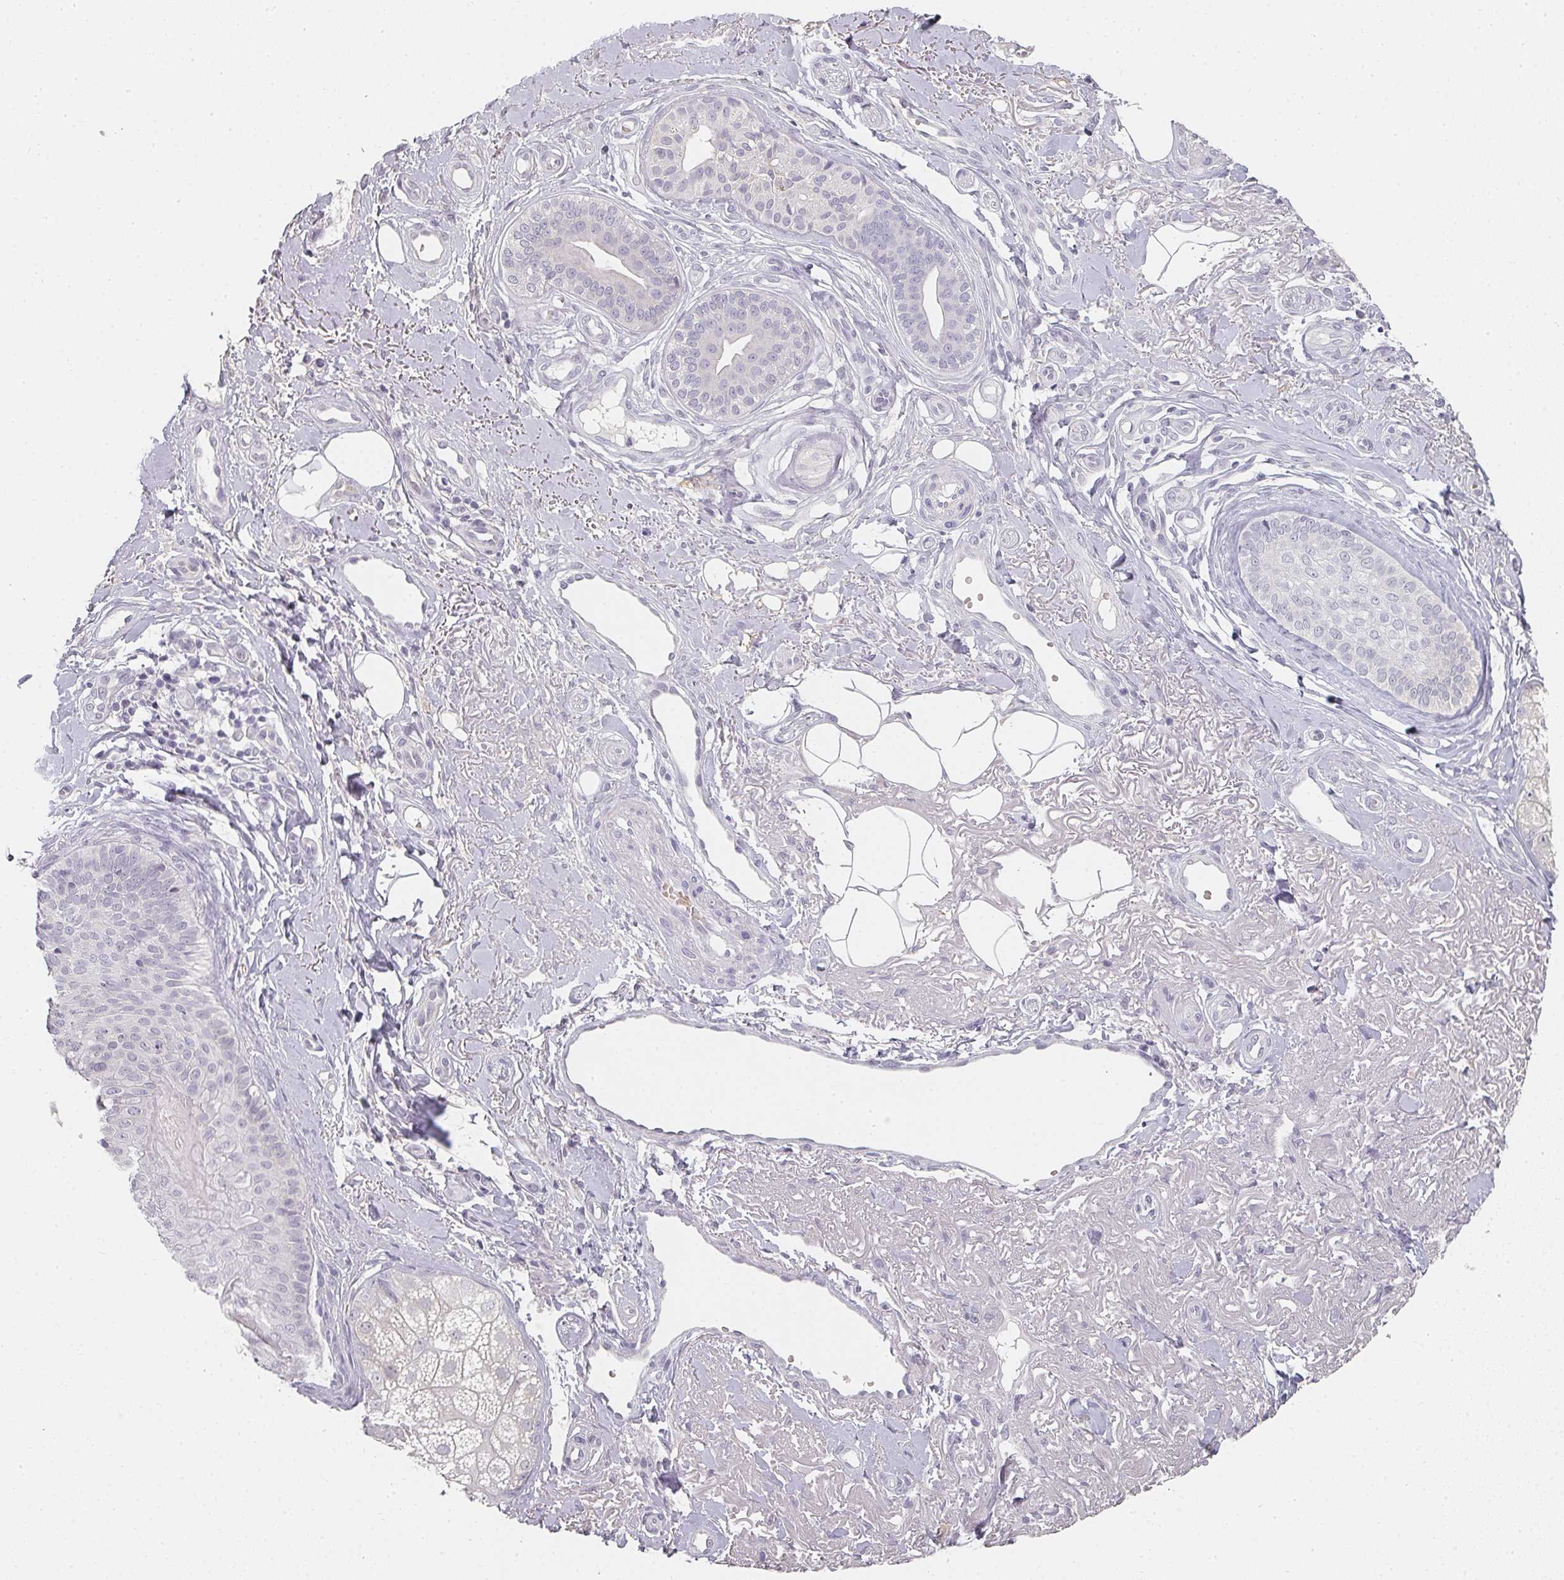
{"staining": {"intensity": "negative", "quantity": "none", "location": "none"}, "tissue": "skin cancer", "cell_type": "Tumor cells", "image_type": "cancer", "snomed": [{"axis": "morphology", "description": "Squamous cell carcinoma, NOS"}, {"axis": "topography", "description": "Skin"}], "caption": "The immunohistochemistry histopathology image has no significant positivity in tumor cells of skin cancer (squamous cell carcinoma) tissue.", "gene": "SHISA2", "patient": {"sex": "male", "age": 86}}